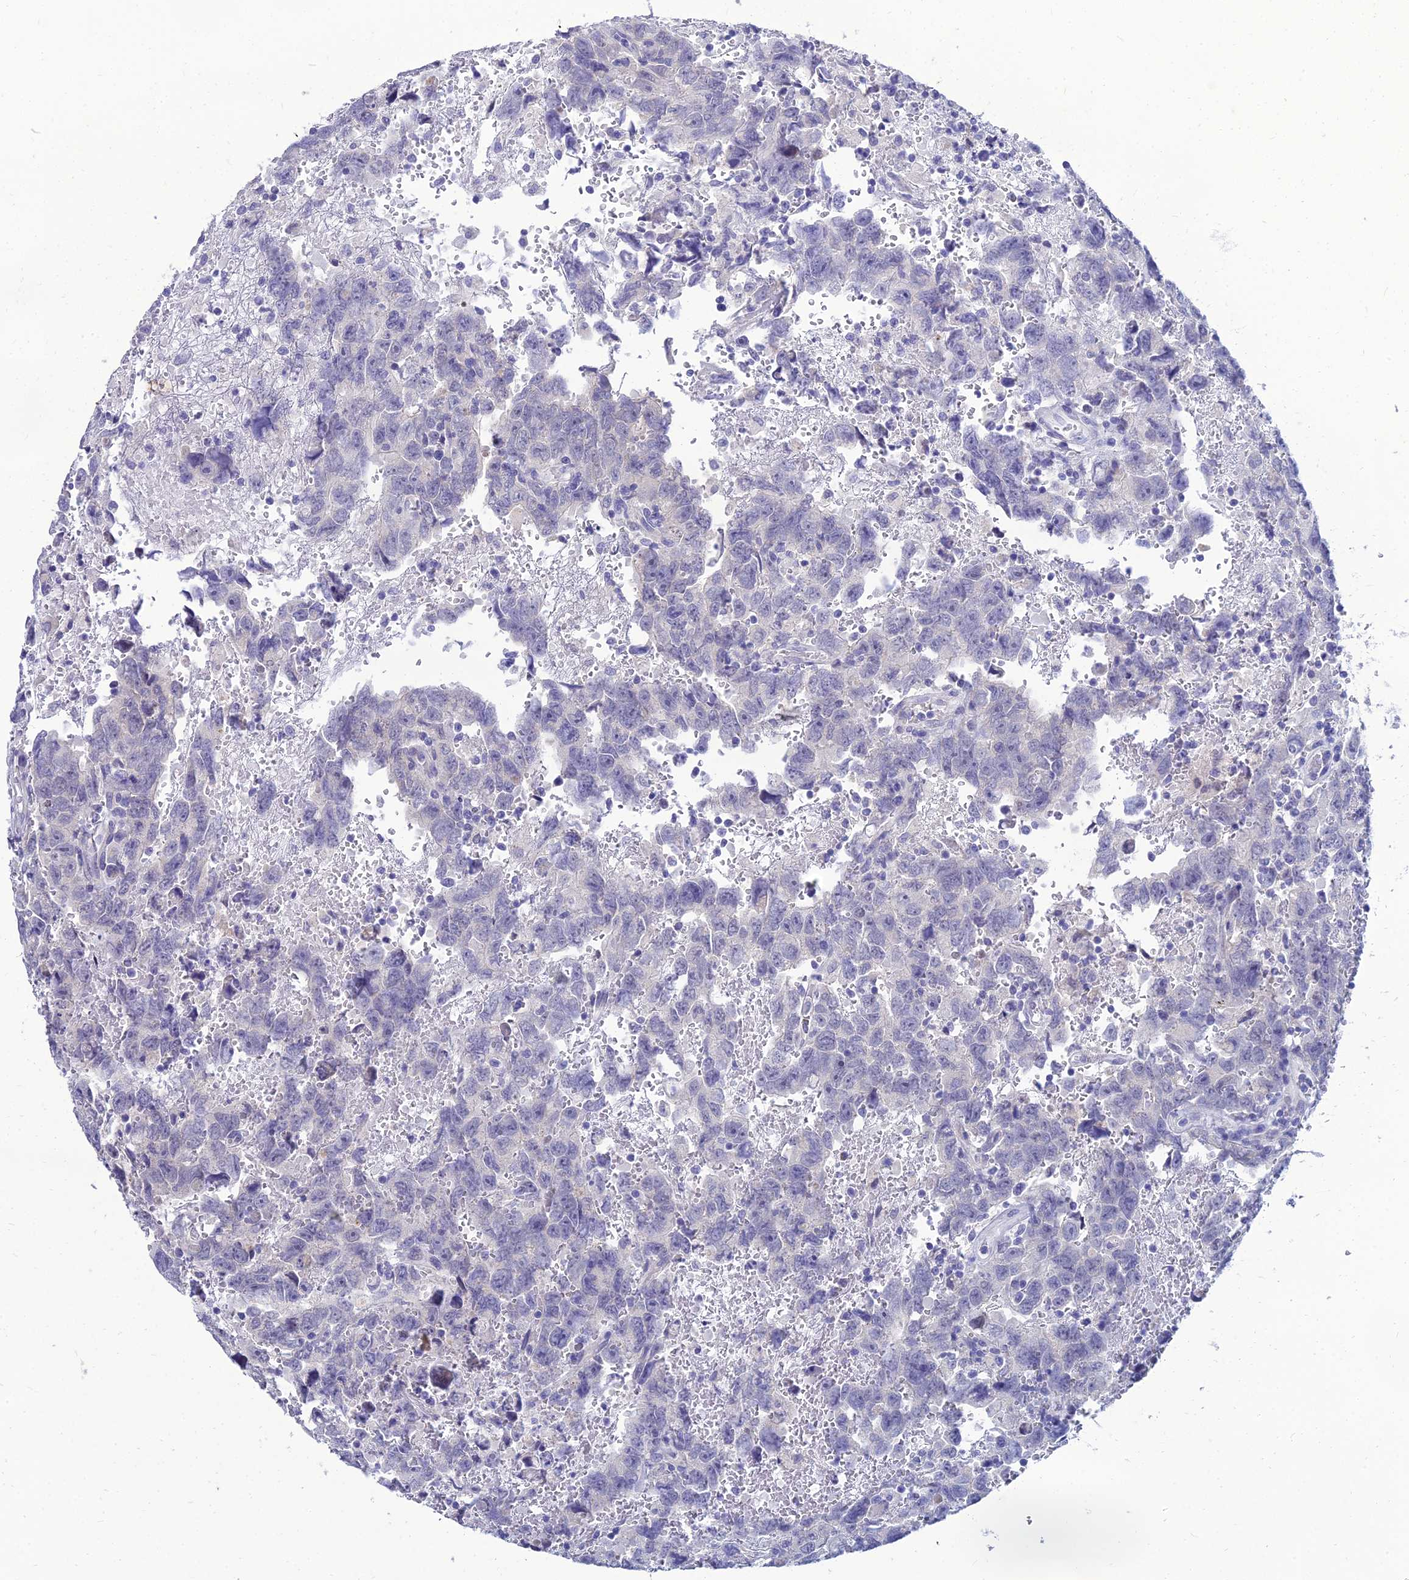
{"staining": {"intensity": "negative", "quantity": "none", "location": "none"}, "tissue": "testis cancer", "cell_type": "Tumor cells", "image_type": "cancer", "snomed": [{"axis": "morphology", "description": "Carcinoma, Embryonal, NOS"}, {"axis": "topography", "description": "Testis"}], "caption": "Tumor cells are negative for protein expression in human embryonal carcinoma (testis).", "gene": "NPY", "patient": {"sex": "male", "age": 45}}